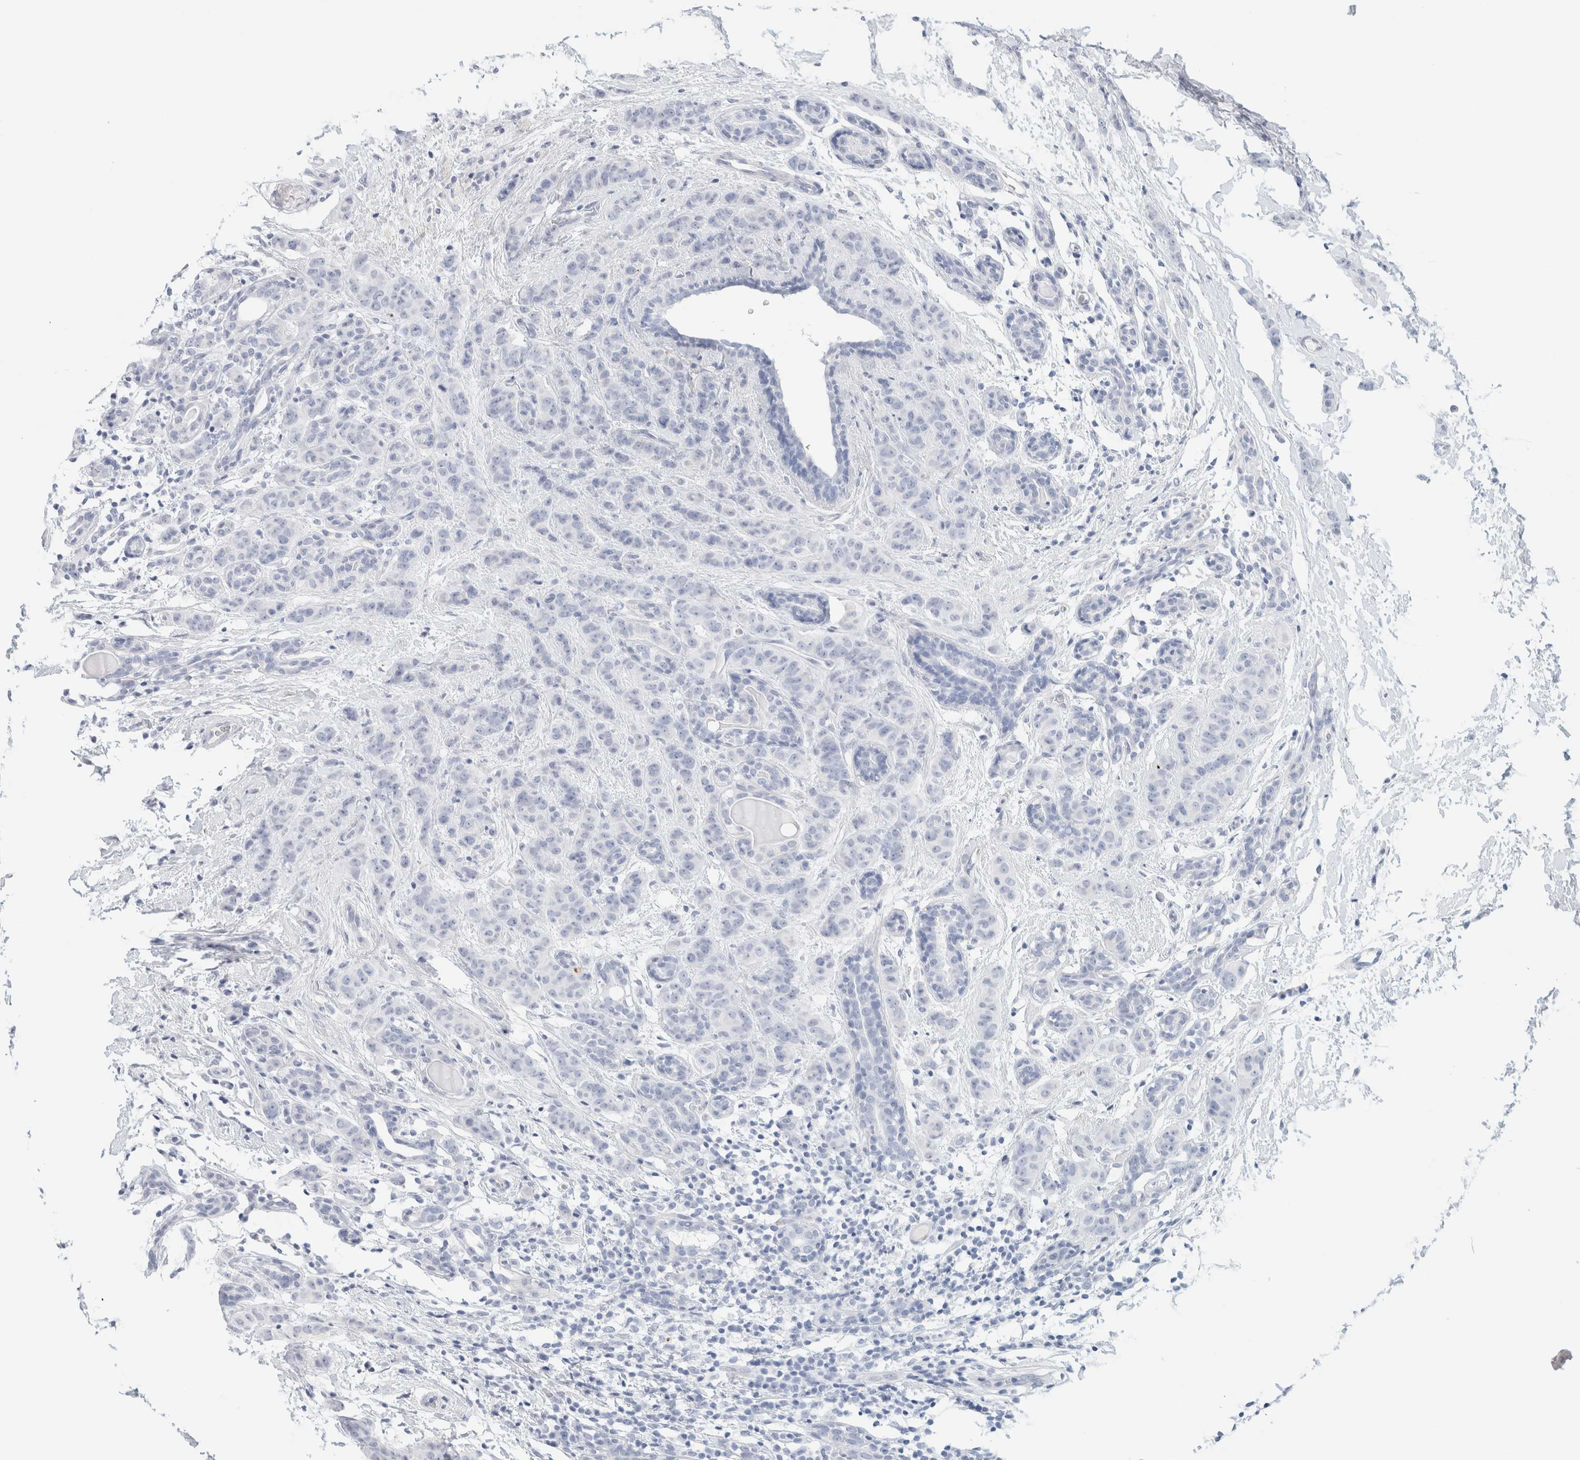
{"staining": {"intensity": "negative", "quantity": "none", "location": "none"}, "tissue": "breast cancer", "cell_type": "Tumor cells", "image_type": "cancer", "snomed": [{"axis": "morphology", "description": "Normal tissue, NOS"}, {"axis": "morphology", "description": "Duct carcinoma"}, {"axis": "topography", "description": "Breast"}], "caption": "Photomicrograph shows no significant protein expression in tumor cells of intraductal carcinoma (breast).", "gene": "HEXD", "patient": {"sex": "female", "age": 40}}